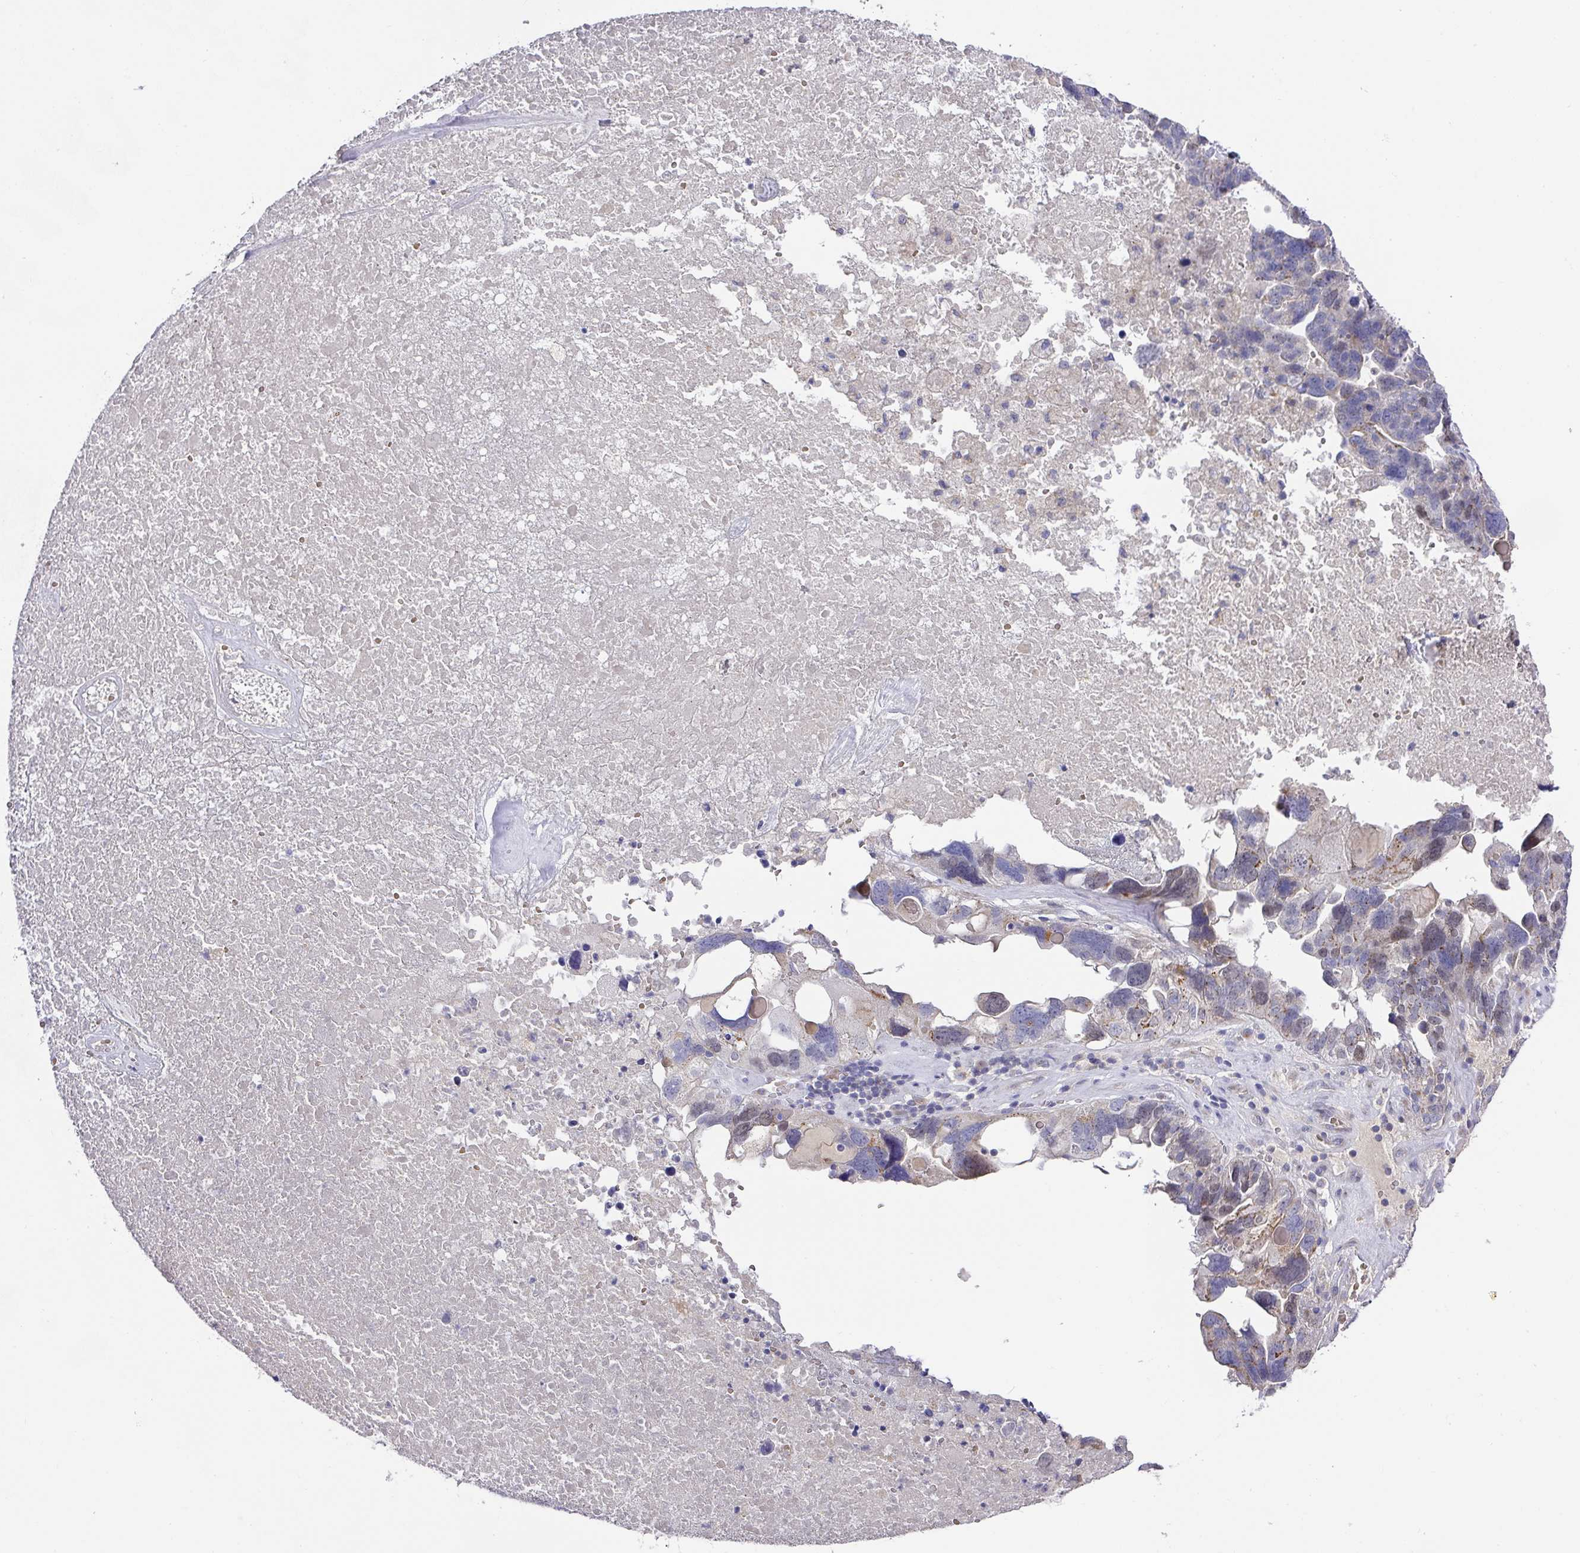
{"staining": {"intensity": "weak", "quantity": "25%-75%", "location": "cytoplasmic/membranous,nuclear"}, "tissue": "ovarian cancer", "cell_type": "Tumor cells", "image_type": "cancer", "snomed": [{"axis": "morphology", "description": "Cystadenocarcinoma, serous, NOS"}, {"axis": "topography", "description": "Ovary"}], "caption": "Protein positivity by IHC displays weak cytoplasmic/membranous and nuclear positivity in about 25%-75% of tumor cells in ovarian cancer (serous cystadenocarcinoma).", "gene": "TARM1", "patient": {"sex": "female", "age": 59}}